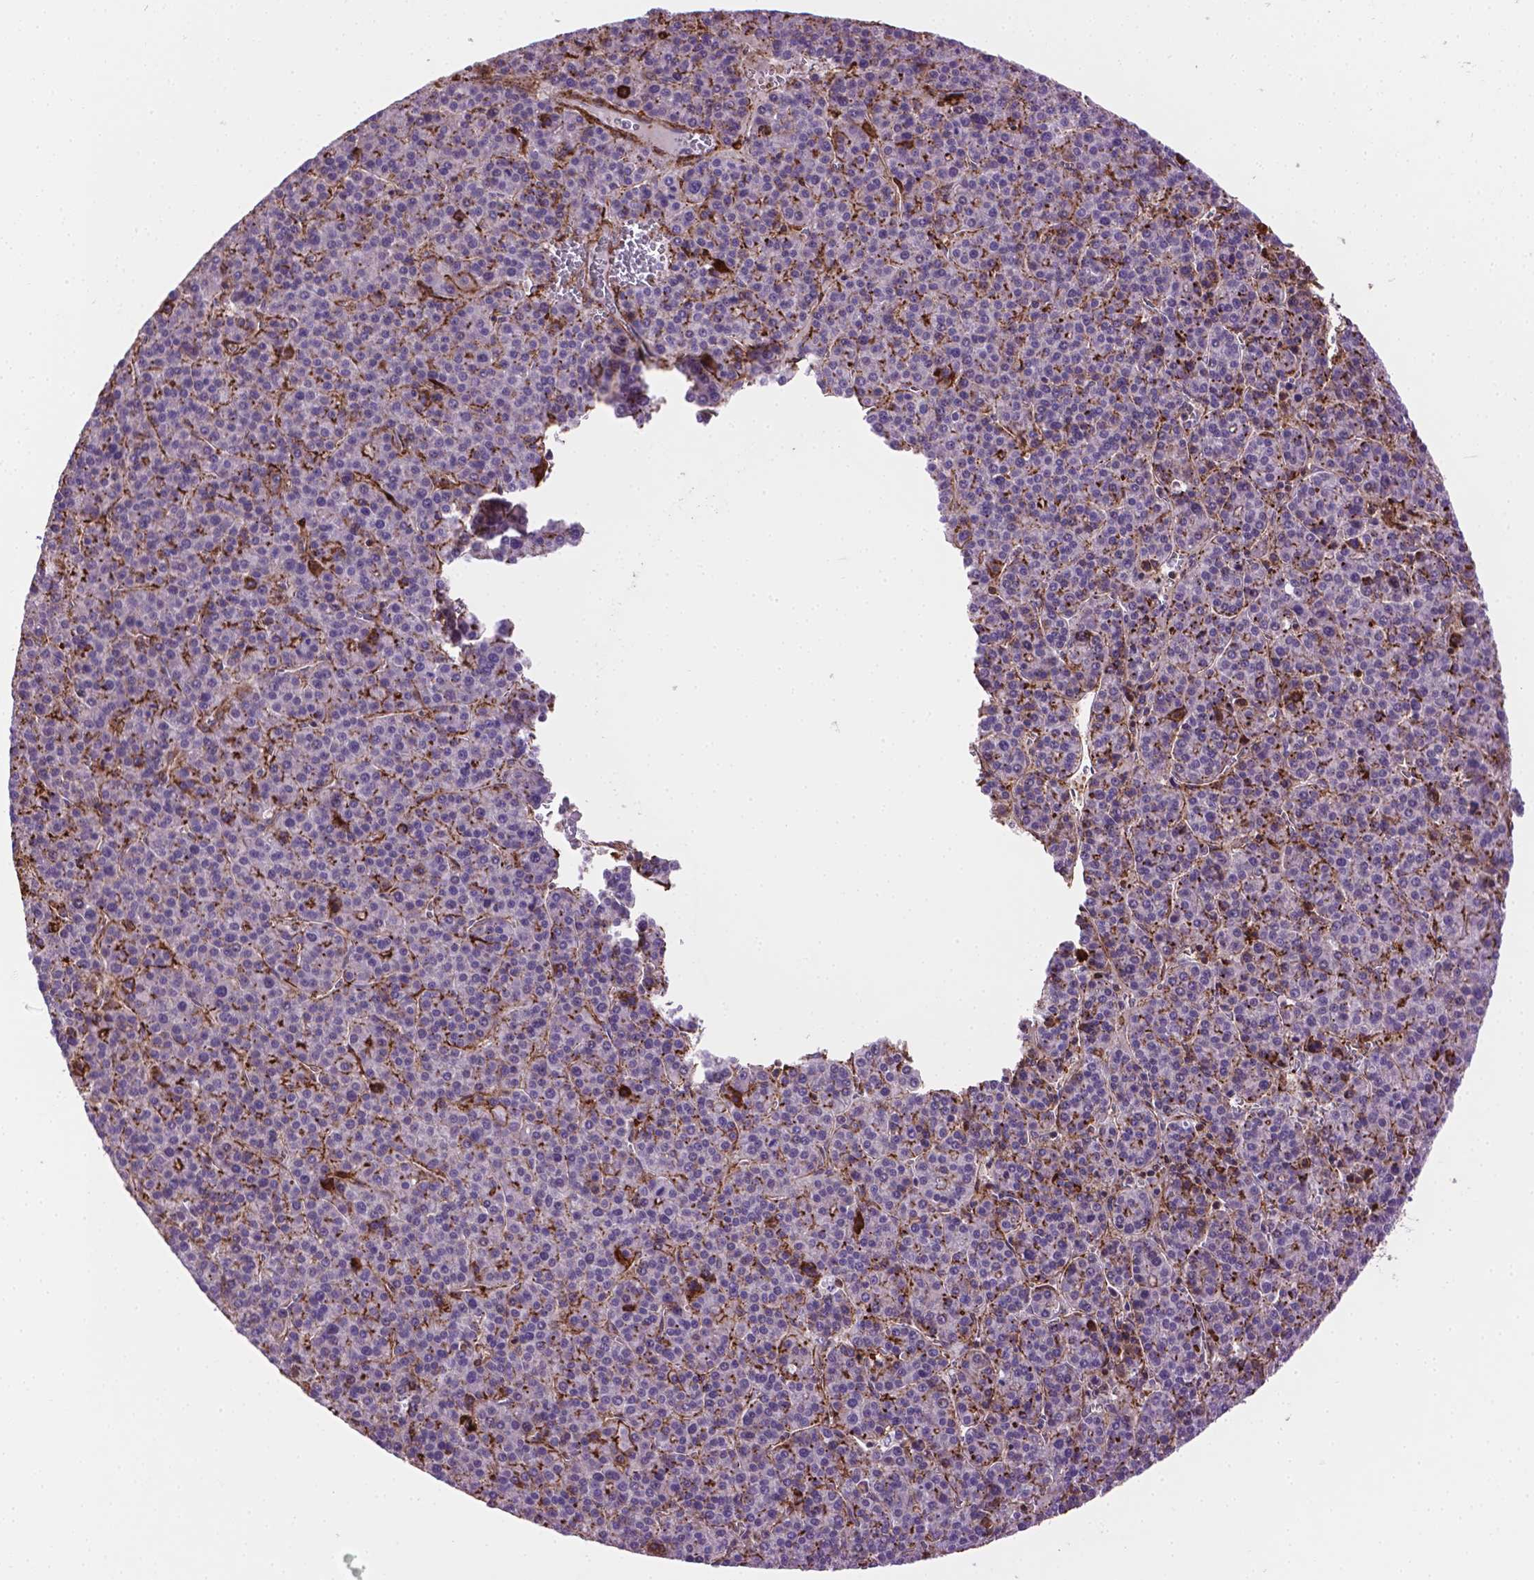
{"staining": {"intensity": "negative", "quantity": "none", "location": "none"}, "tissue": "liver cancer", "cell_type": "Tumor cells", "image_type": "cancer", "snomed": [{"axis": "morphology", "description": "Carcinoma, Hepatocellular, NOS"}, {"axis": "topography", "description": "Liver"}], "caption": "The histopathology image shows no significant staining in tumor cells of liver cancer.", "gene": "ACAD10", "patient": {"sex": "female", "age": 58}}